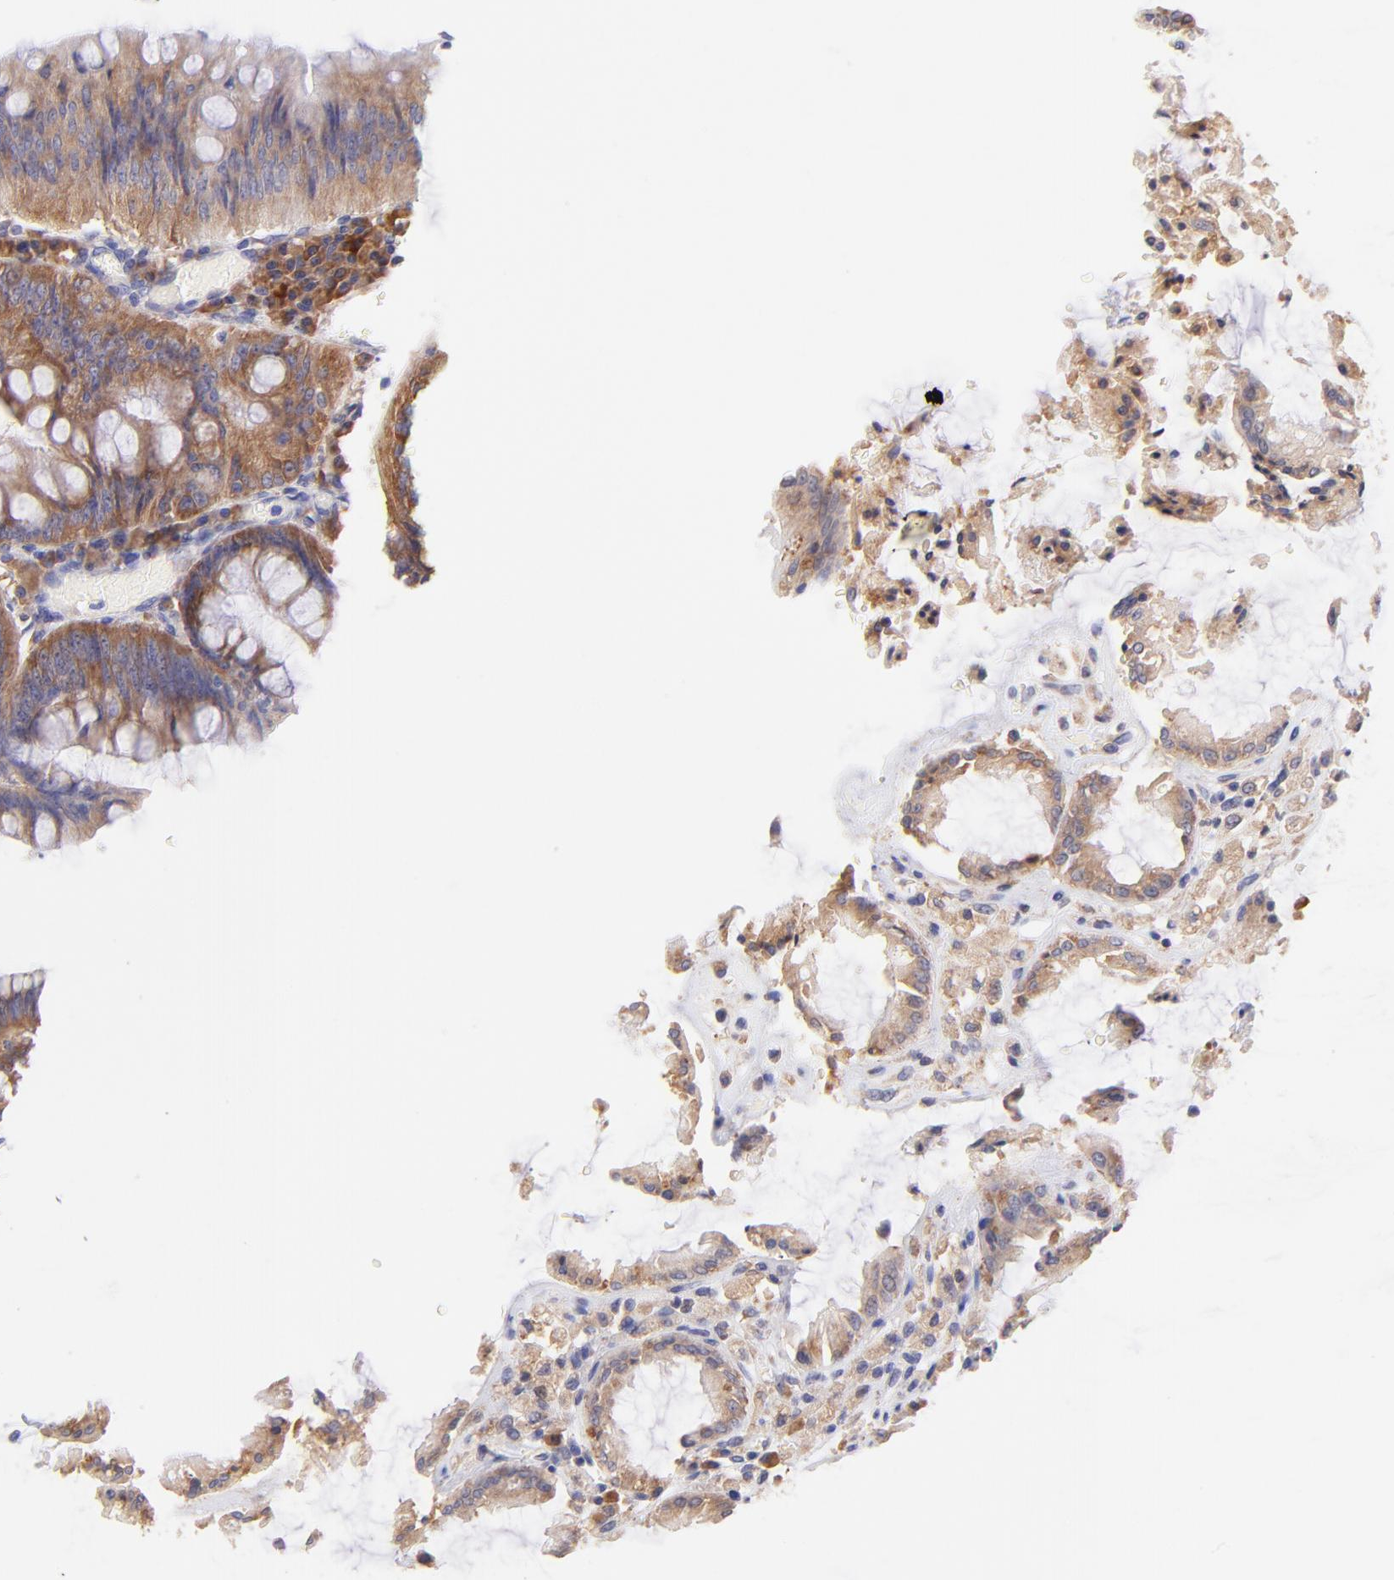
{"staining": {"intensity": "moderate", "quantity": "25%-75%", "location": "cytoplasmic/membranous"}, "tissue": "rectum", "cell_type": "Glandular cells", "image_type": "normal", "snomed": [{"axis": "morphology", "description": "Normal tissue, NOS"}, {"axis": "topography", "description": "Rectum"}], "caption": "This photomicrograph displays IHC staining of unremarkable rectum, with medium moderate cytoplasmic/membranous expression in about 25%-75% of glandular cells.", "gene": "RPL11", "patient": {"sex": "female", "age": 46}}